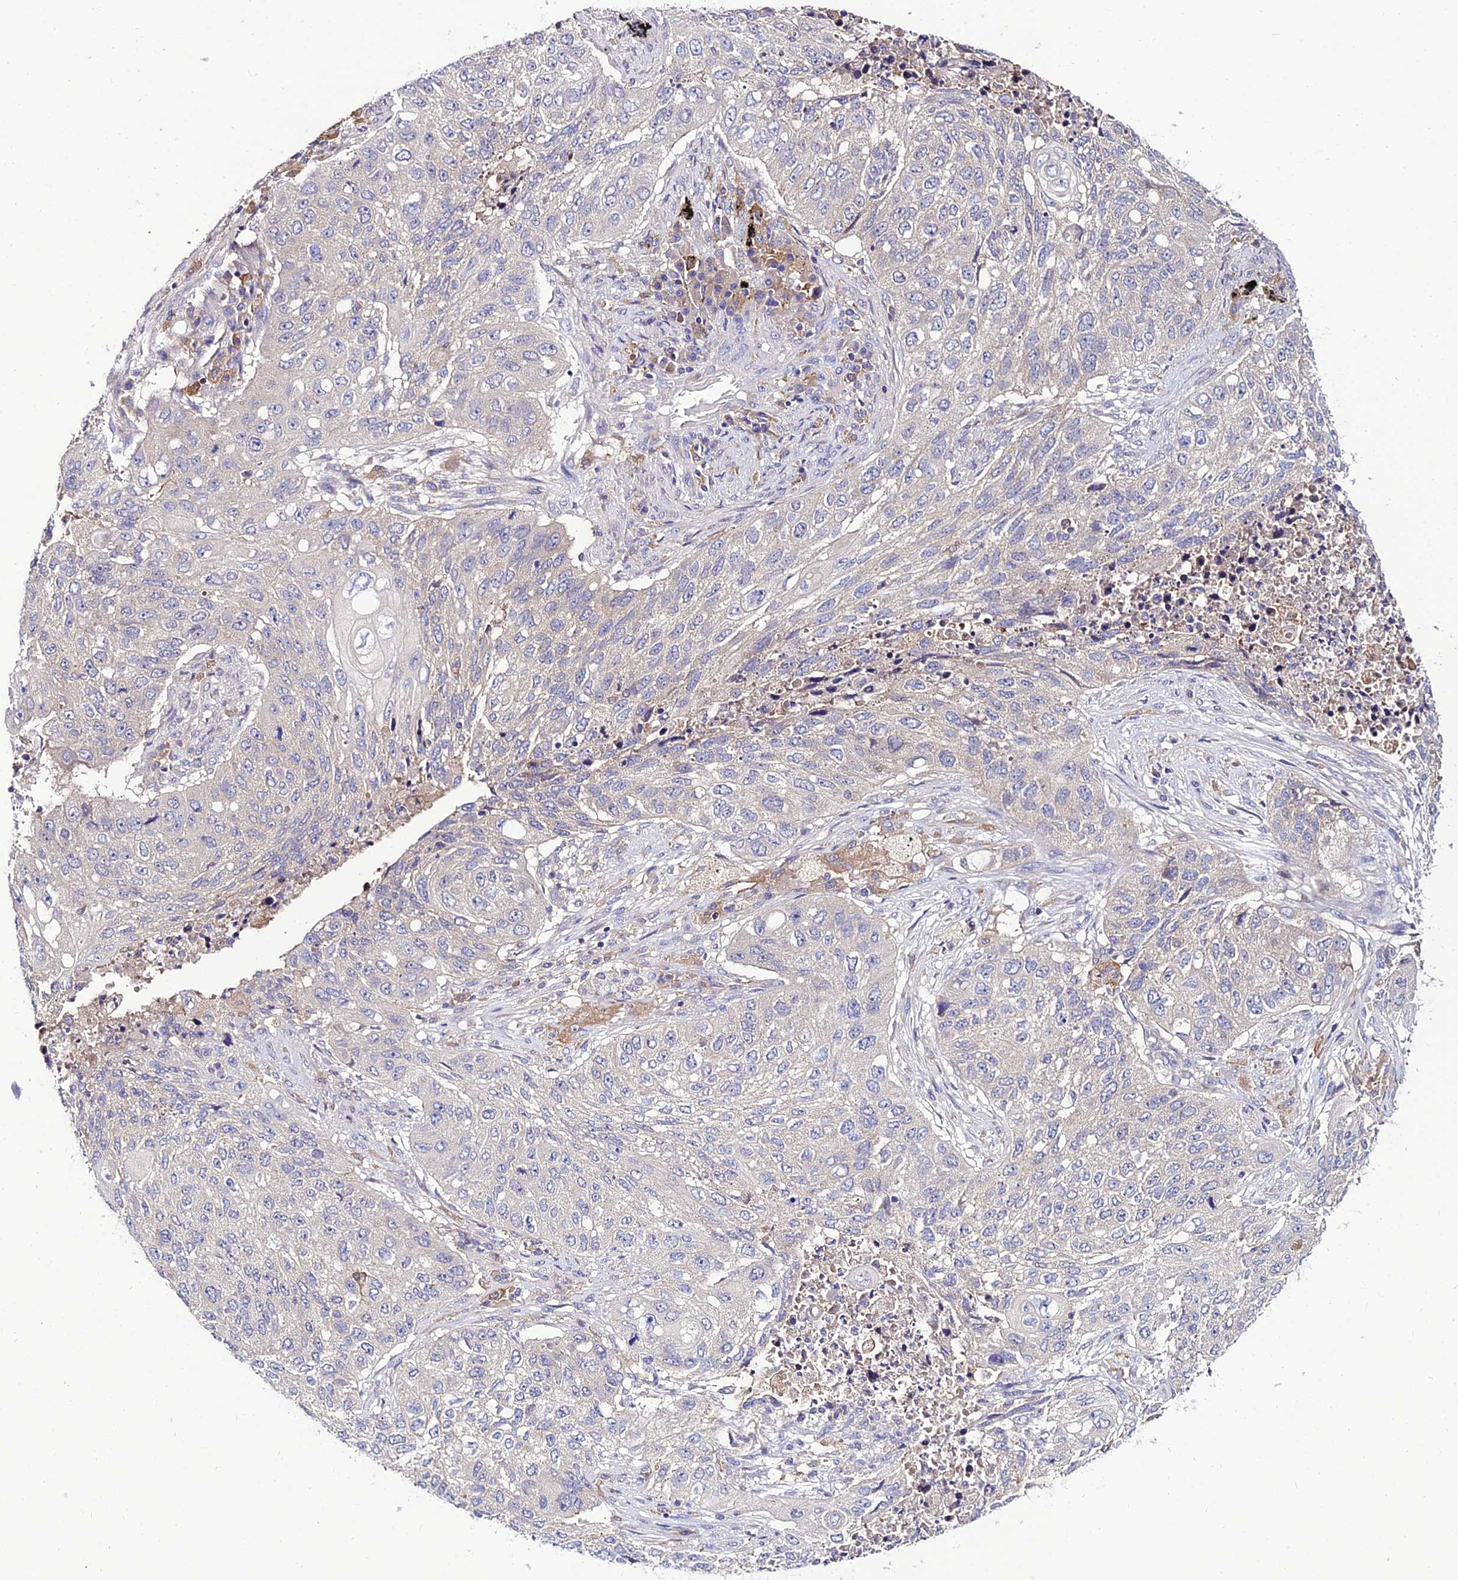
{"staining": {"intensity": "negative", "quantity": "none", "location": "none"}, "tissue": "lung cancer", "cell_type": "Tumor cells", "image_type": "cancer", "snomed": [{"axis": "morphology", "description": "Squamous cell carcinoma, NOS"}, {"axis": "topography", "description": "Lung"}], "caption": "DAB (3,3'-diaminobenzidine) immunohistochemical staining of lung cancer (squamous cell carcinoma) exhibits no significant positivity in tumor cells.", "gene": "C2orf69", "patient": {"sex": "female", "age": 63}}